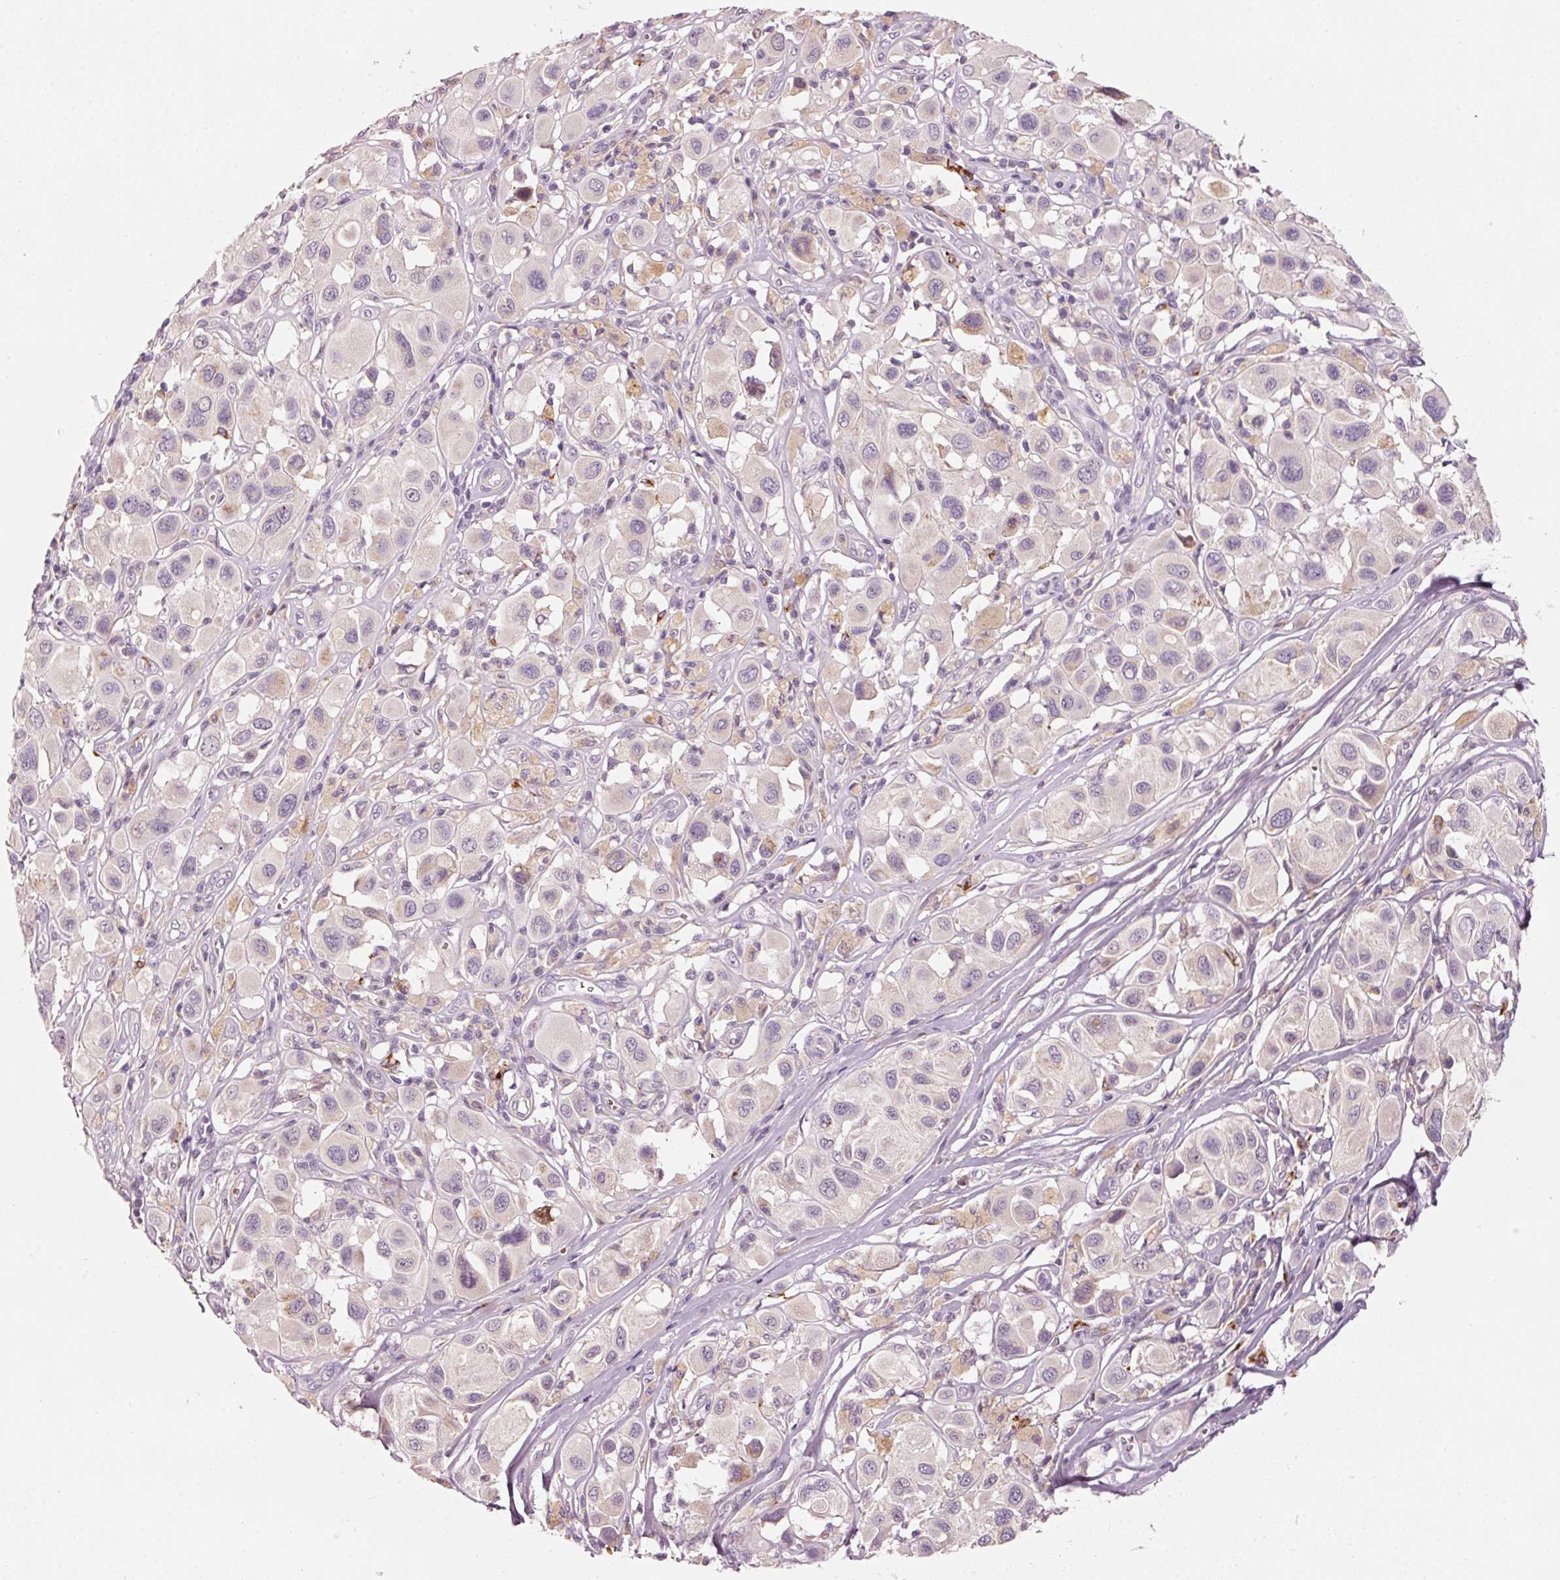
{"staining": {"intensity": "negative", "quantity": "none", "location": "none"}, "tissue": "melanoma", "cell_type": "Tumor cells", "image_type": "cancer", "snomed": [{"axis": "morphology", "description": "Malignant melanoma, Metastatic site"}, {"axis": "topography", "description": "Skin"}], "caption": "Immunohistochemical staining of human melanoma exhibits no significant positivity in tumor cells. (DAB IHC, high magnification).", "gene": "KLHL21", "patient": {"sex": "male", "age": 41}}